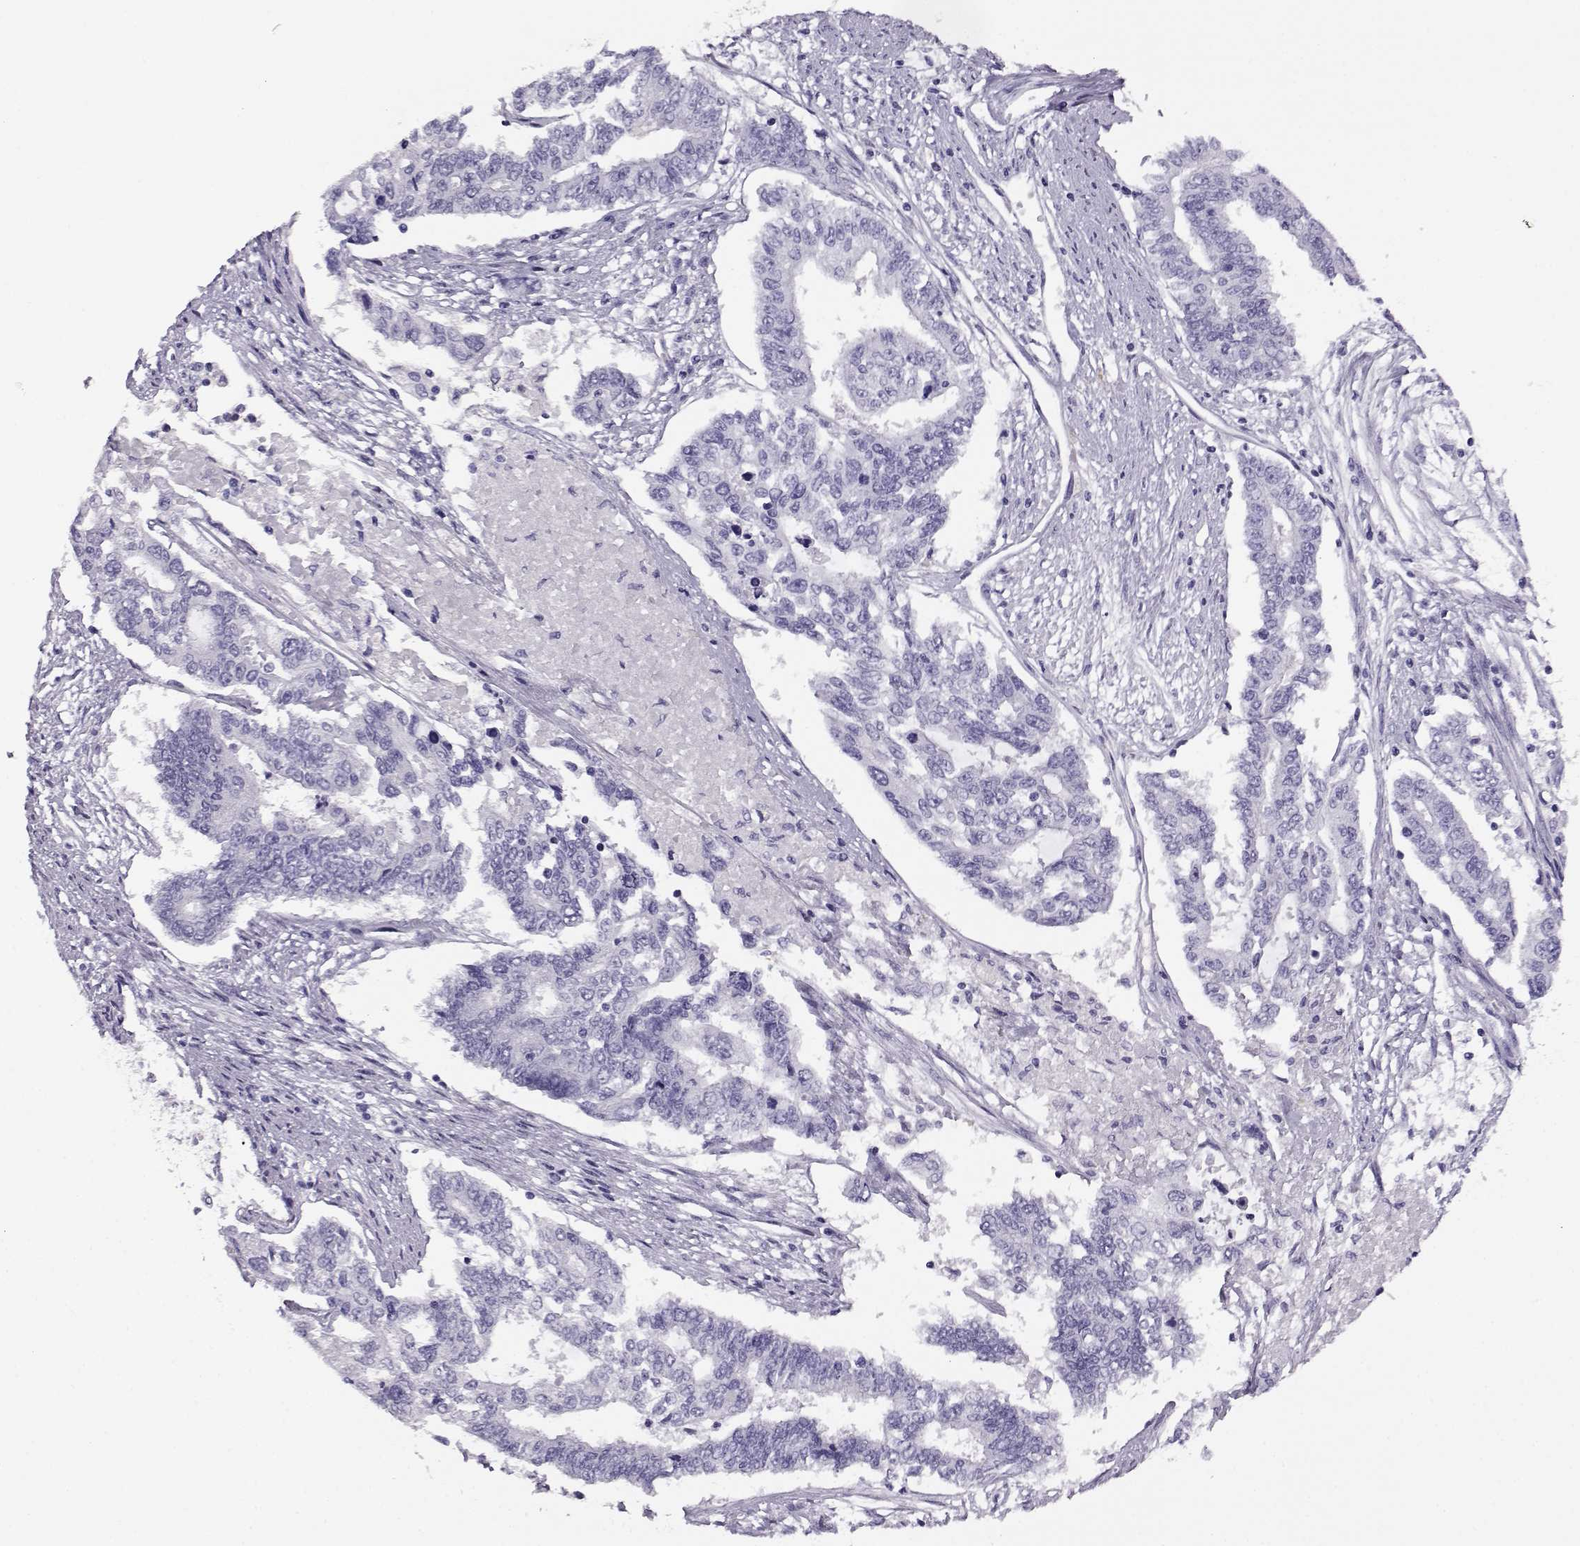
{"staining": {"intensity": "negative", "quantity": "none", "location": "none"}, "tissue": "endometrial cancer", "cell_type": "Tumor cells", "image_type": "cancer", "snomed": [{"axis": "morphology", "description": "Adenocarcinoma, NOS"}, {"axis": "topography", "description": "Uterus"}], "caption": "Tumor cells show no significant protein expression in endometrial cancer (adenocarcinoma).", "gene": "RHOXF2", "patient": {"sex": "female", "age": 59}}